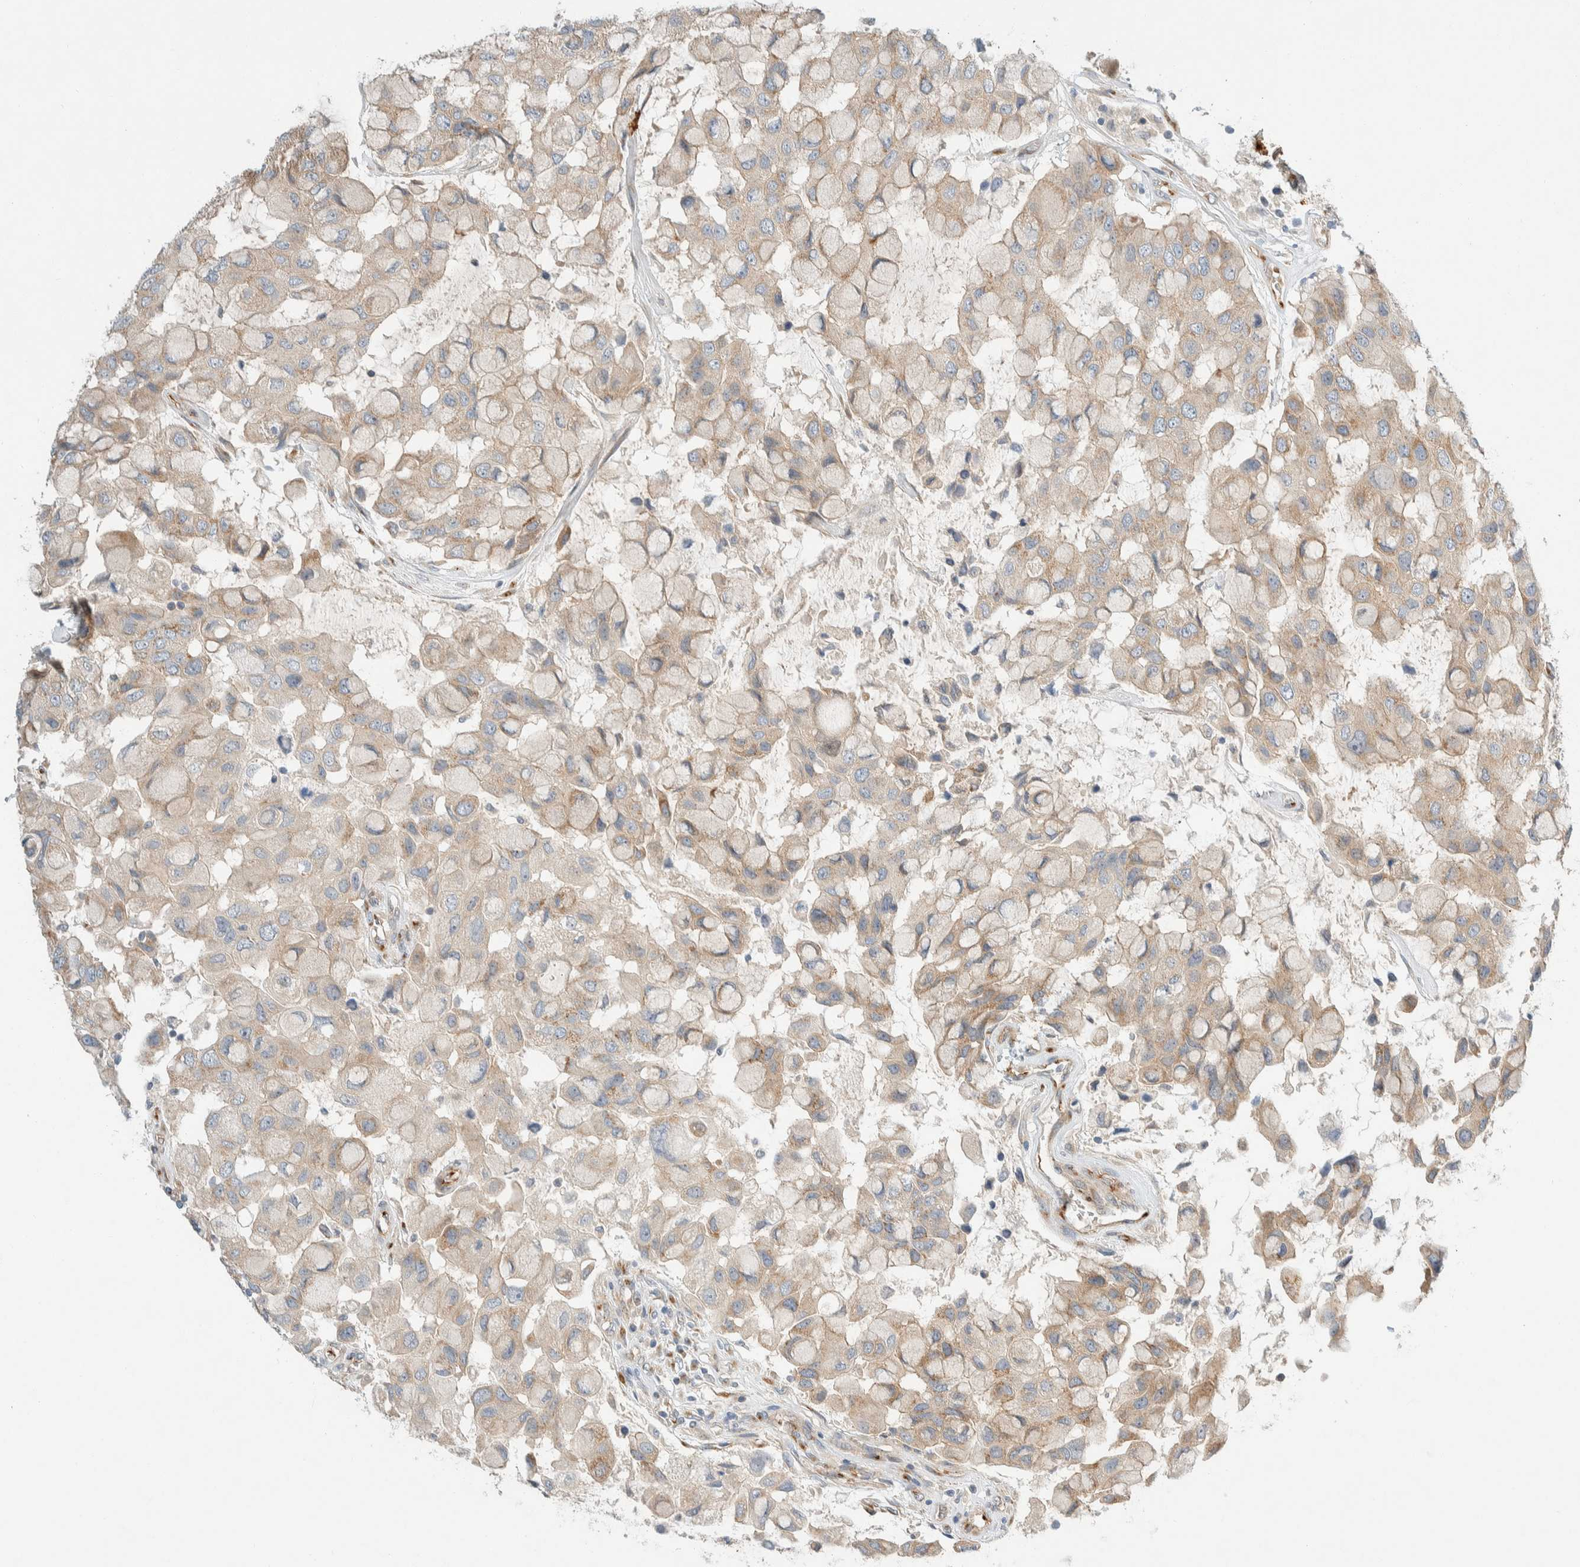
{"staining": {"intensity": "weak", "quantity": ">75%", "location": "cytoplasmic/membranous"}, "tissue": "breast cancer", "cell_type": "Tumor cells", "image_type": "cancer", "snomed": [{"axis": "morphology", "description": "Duct carcinoma"}, {"axis": "topography", "description": "Breast"}], "caption": "Immunohistochemistry (IHC) (DAB) staining of infiltrating ductal carcinoma (breast) demonstrates weak cytoplasmic/membranous protein expression in about >75% of tumor cells. Using DAB (3,3'-diaminobenzidine) (brown) and hematoxylin (blue) stains, captured at high magnification using brightfield microscopy.", "gene": "TMEM184B", "patient": {"sex": "female", "age": 27}}